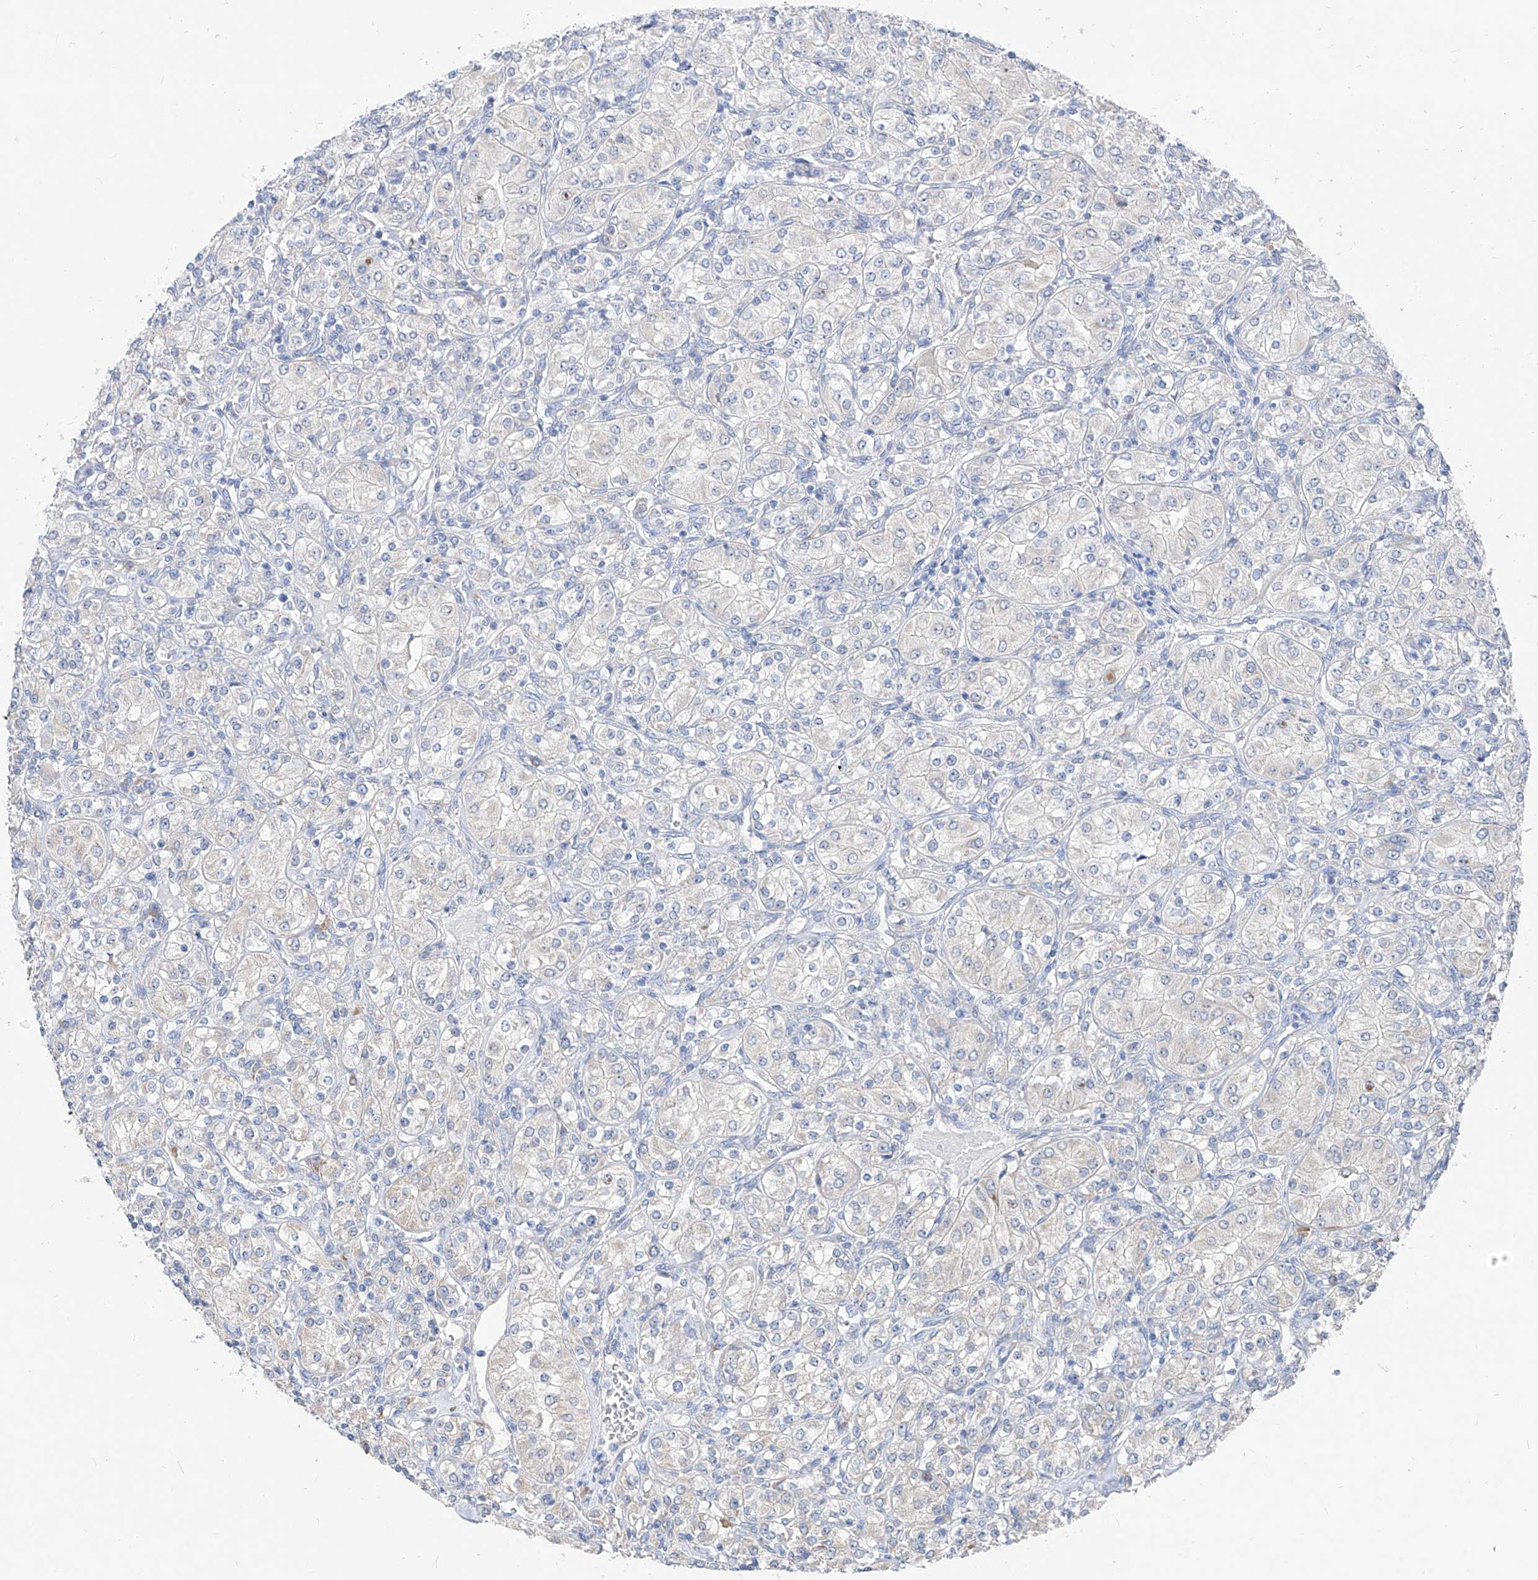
{"staining": {"intensity": "negative", "quantity": "none", "location": "none"}, "tissue": "renal cancer", "cell_type": "Tumor cells", "image_type": "cancer", "snomed": [{"axis": "morphology", "description": "Adenocarcinoma, NOS"}, {"axis": "topography", "description": "Kidney"}], "caption": "Human renal cancer stained for a protein using immunohistochemistry shows no positivity in tumor cells.", "gene": "UFL1", "patient": {"sex": "male", "age": 77}}